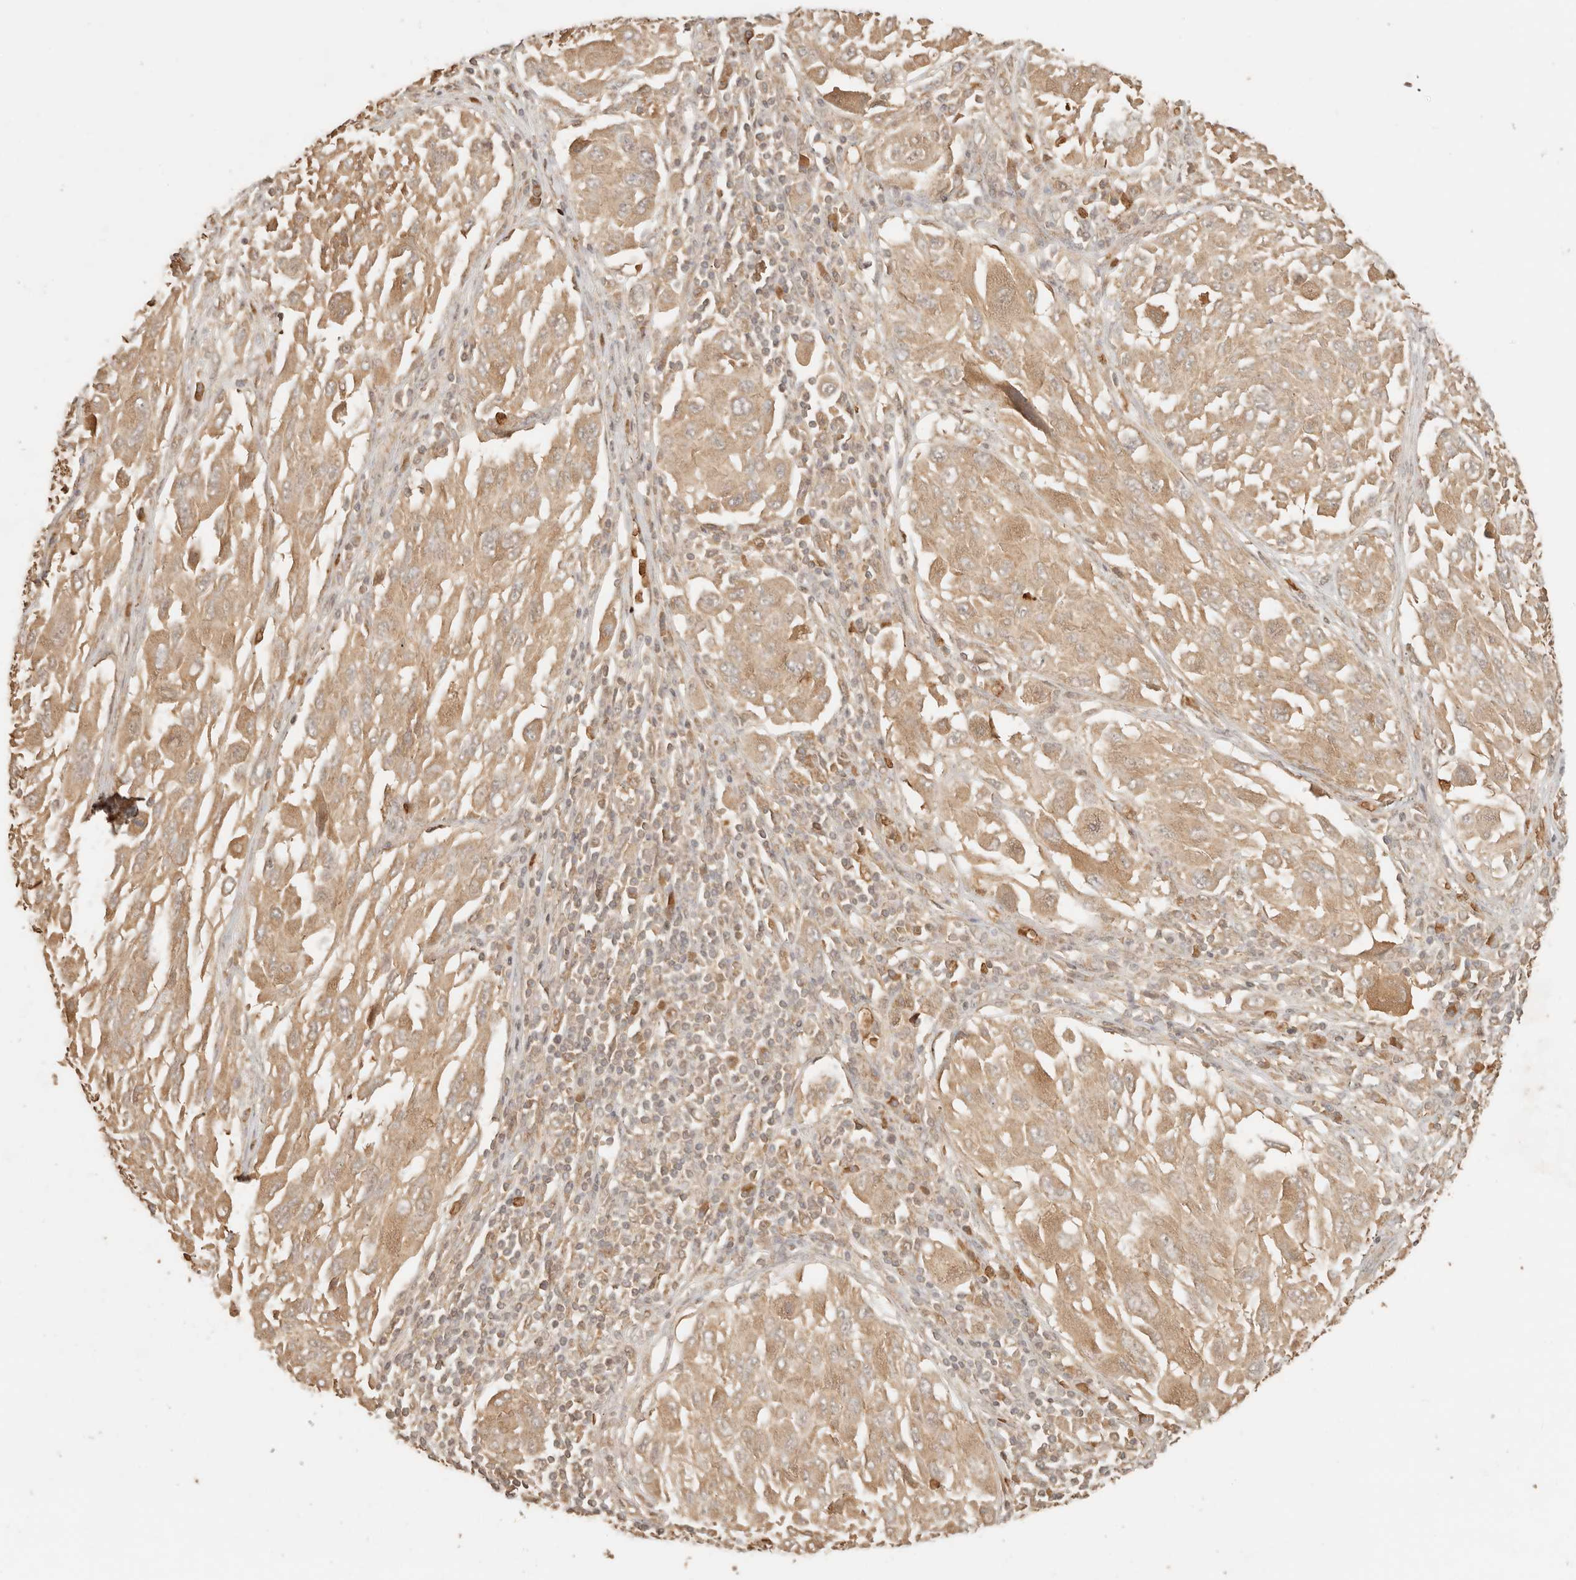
{"staining": {"intensity": "moderate", "quantity": ">75%", "location": "cytoplasmic/membranous"}, "tissue": "melanoma", "cell_type": "Tumor cells", "image_type": "cancer", "snomed": [{"axis": "morphology", "description": "Malignant melanoma, NOS"}, {"axis": "topography", "description": "Skin"}], "caption": "Malignant melanoma stained with DAB (3,3'-diaminobenzidine) IHC demonstrates medium levels of moderate cytoplasmic/membranous positivity in about >75% of tumor cells.", "gene": "INTS11", "patient": {"sex": "female", "age": 91}}